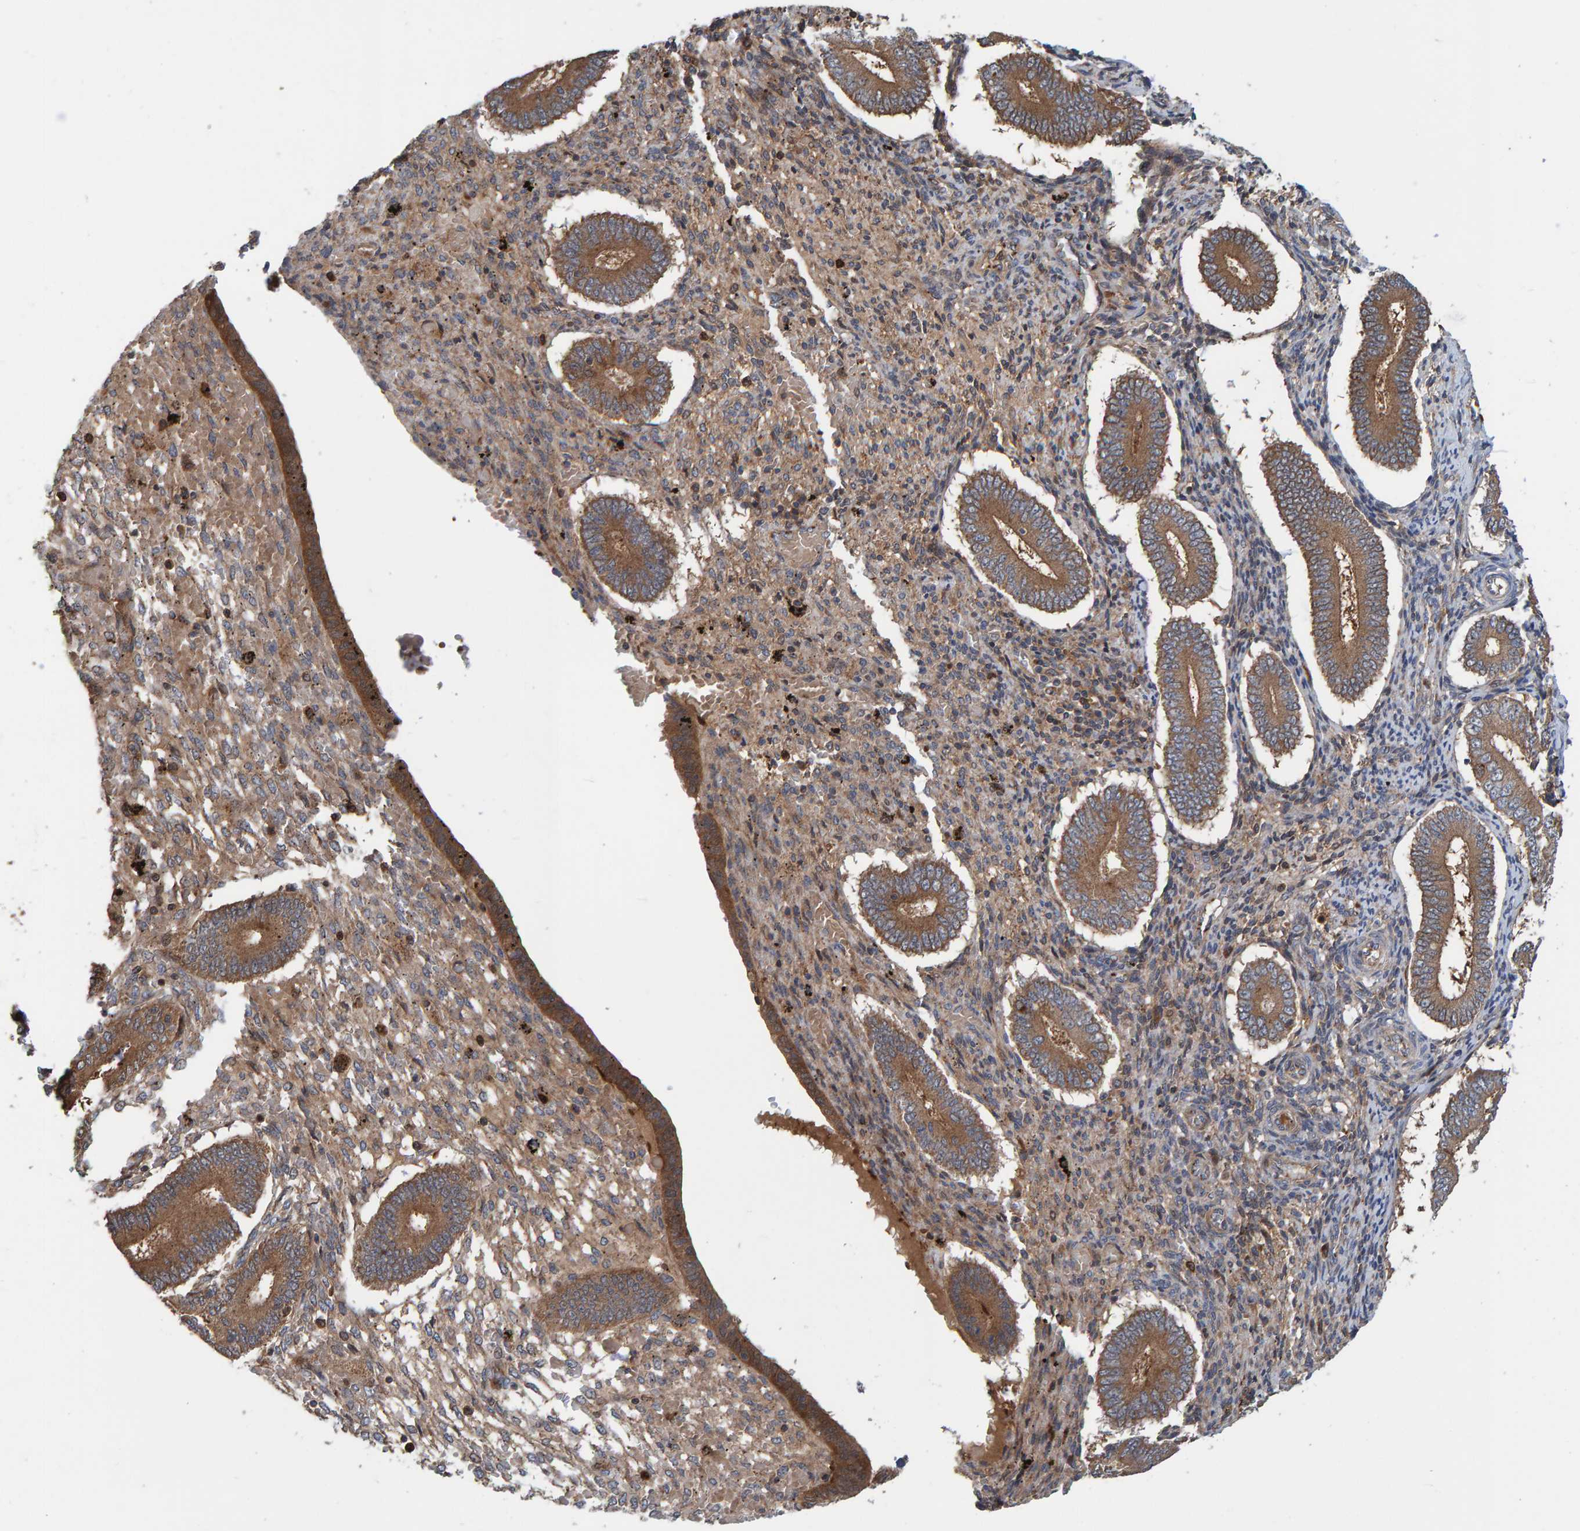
{"staining": {"intensity": "weak", "quantity": "25%-75%", "location": "cytoplasmic/membranous"}, "tissue": "endometrium", "cell_type": "Cells in endometrial stroma", "image_type": "normal", "snomed": [{"axis": "morphology", "description": "Normal tissue, NOS"}, {"axis": "topography", "description": "Endometrium"}], "caption": "Human endometrium stained with a protein marker demonstrates weak staining in cells in endometrial stroma.", "gene": "KIAA0753", "patient": {"sex": "female", "age": 42}}